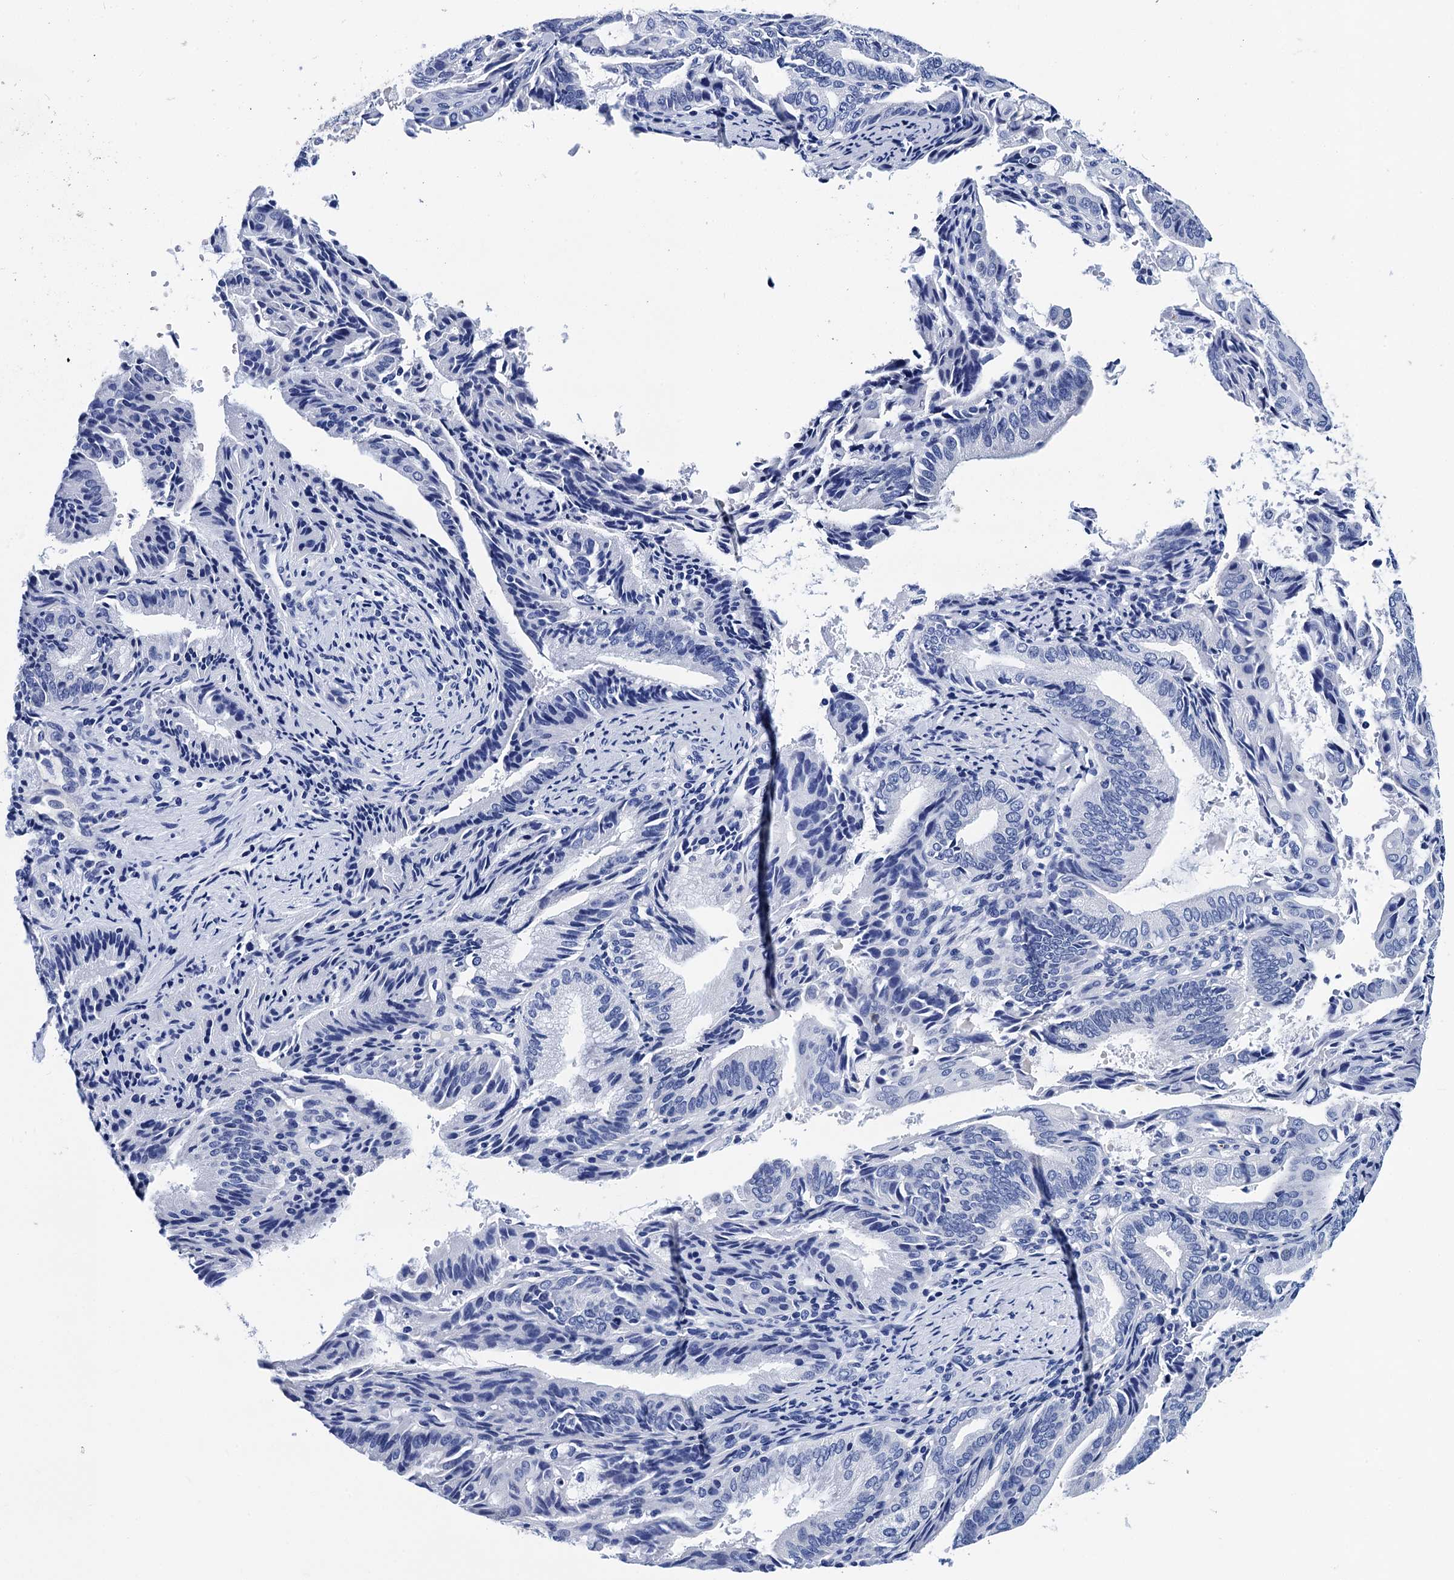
{"staining": {"intensity": "negative", "quantity": "none", "location": "none"}, "tissue": "endometrial cancer", "cell_type": "Tumor cells", "image_type": "cancer", "snomed": [{"axis": "morphology", "description": "Adenocarcinoma, NOS"}, {"axis": "topography", "description": "Endometrium"}], "caption": "Endometrial adenocarcinoma stained for a protein using immunohistochemistry (IHC) reveals no staining tumor cells.", "gene": "MYBPC3", "patient": {"sex": "female", "age": 49}}